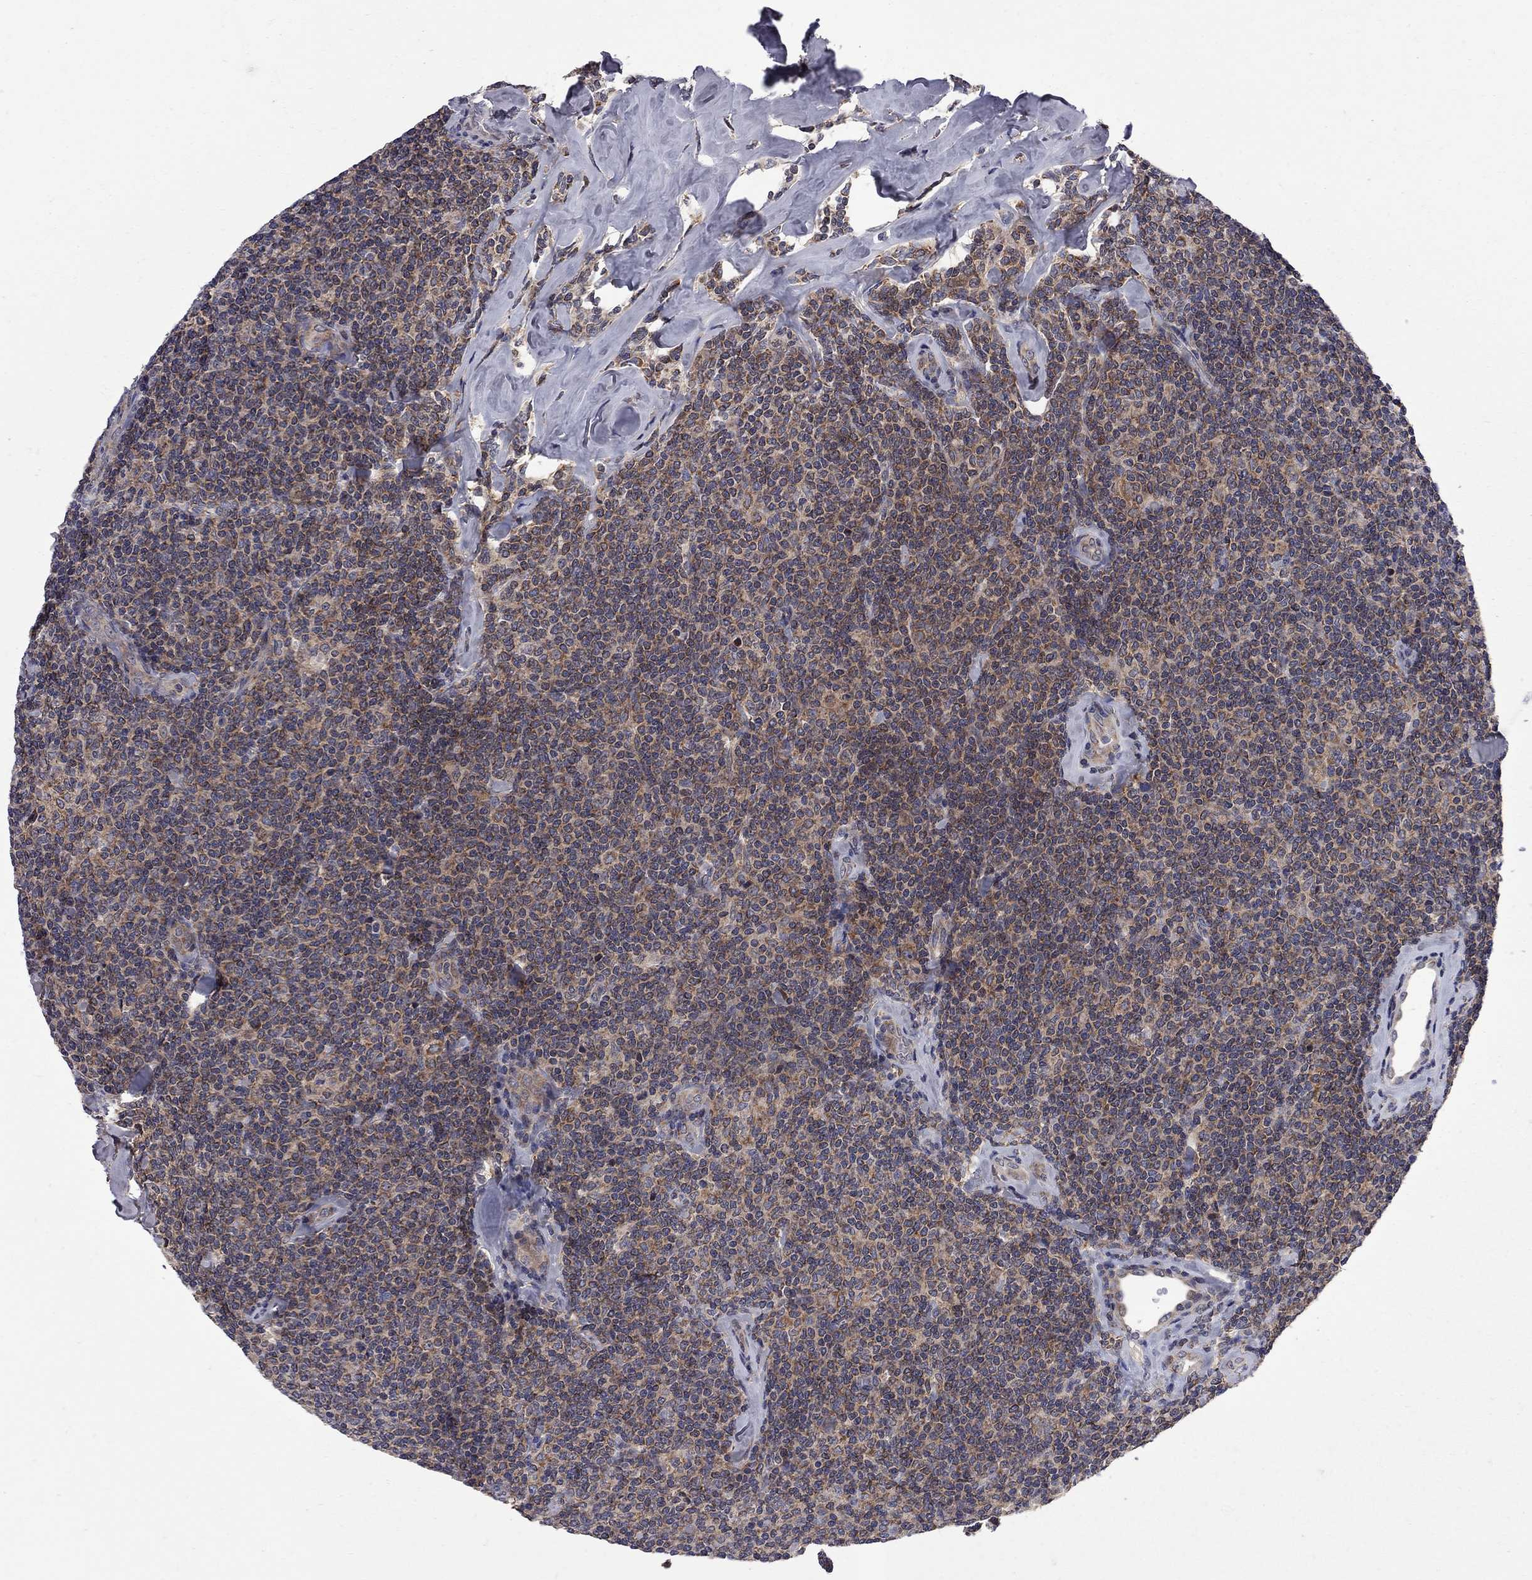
{"staining": {"intensity": "moderate", "quantity": "<25%", "location": "cytoplasmic/membranous"}, "tissue": "lymphoma", "cell_type": "Tumor cells", "image_type": "cancer", "snomed": [{"axis": "morphology", "description": "Malignant lymphoma, non-Hodgkin's type, Low grade"}, {"axis": "topography", "description": "Lymph node"}], "caption": "Immunohistochemistry (IHC) of human low-grade malignant lymphoma, non-Hodgkin's type exhibits low levels of moderate cytoplasmic/membranous expression in about <25% of tumor cells. (Brightfield microscopy of DAB IHC at high magnification).", "gene": "CNOT11", "patient": {"sex": "female", "age": 56}}